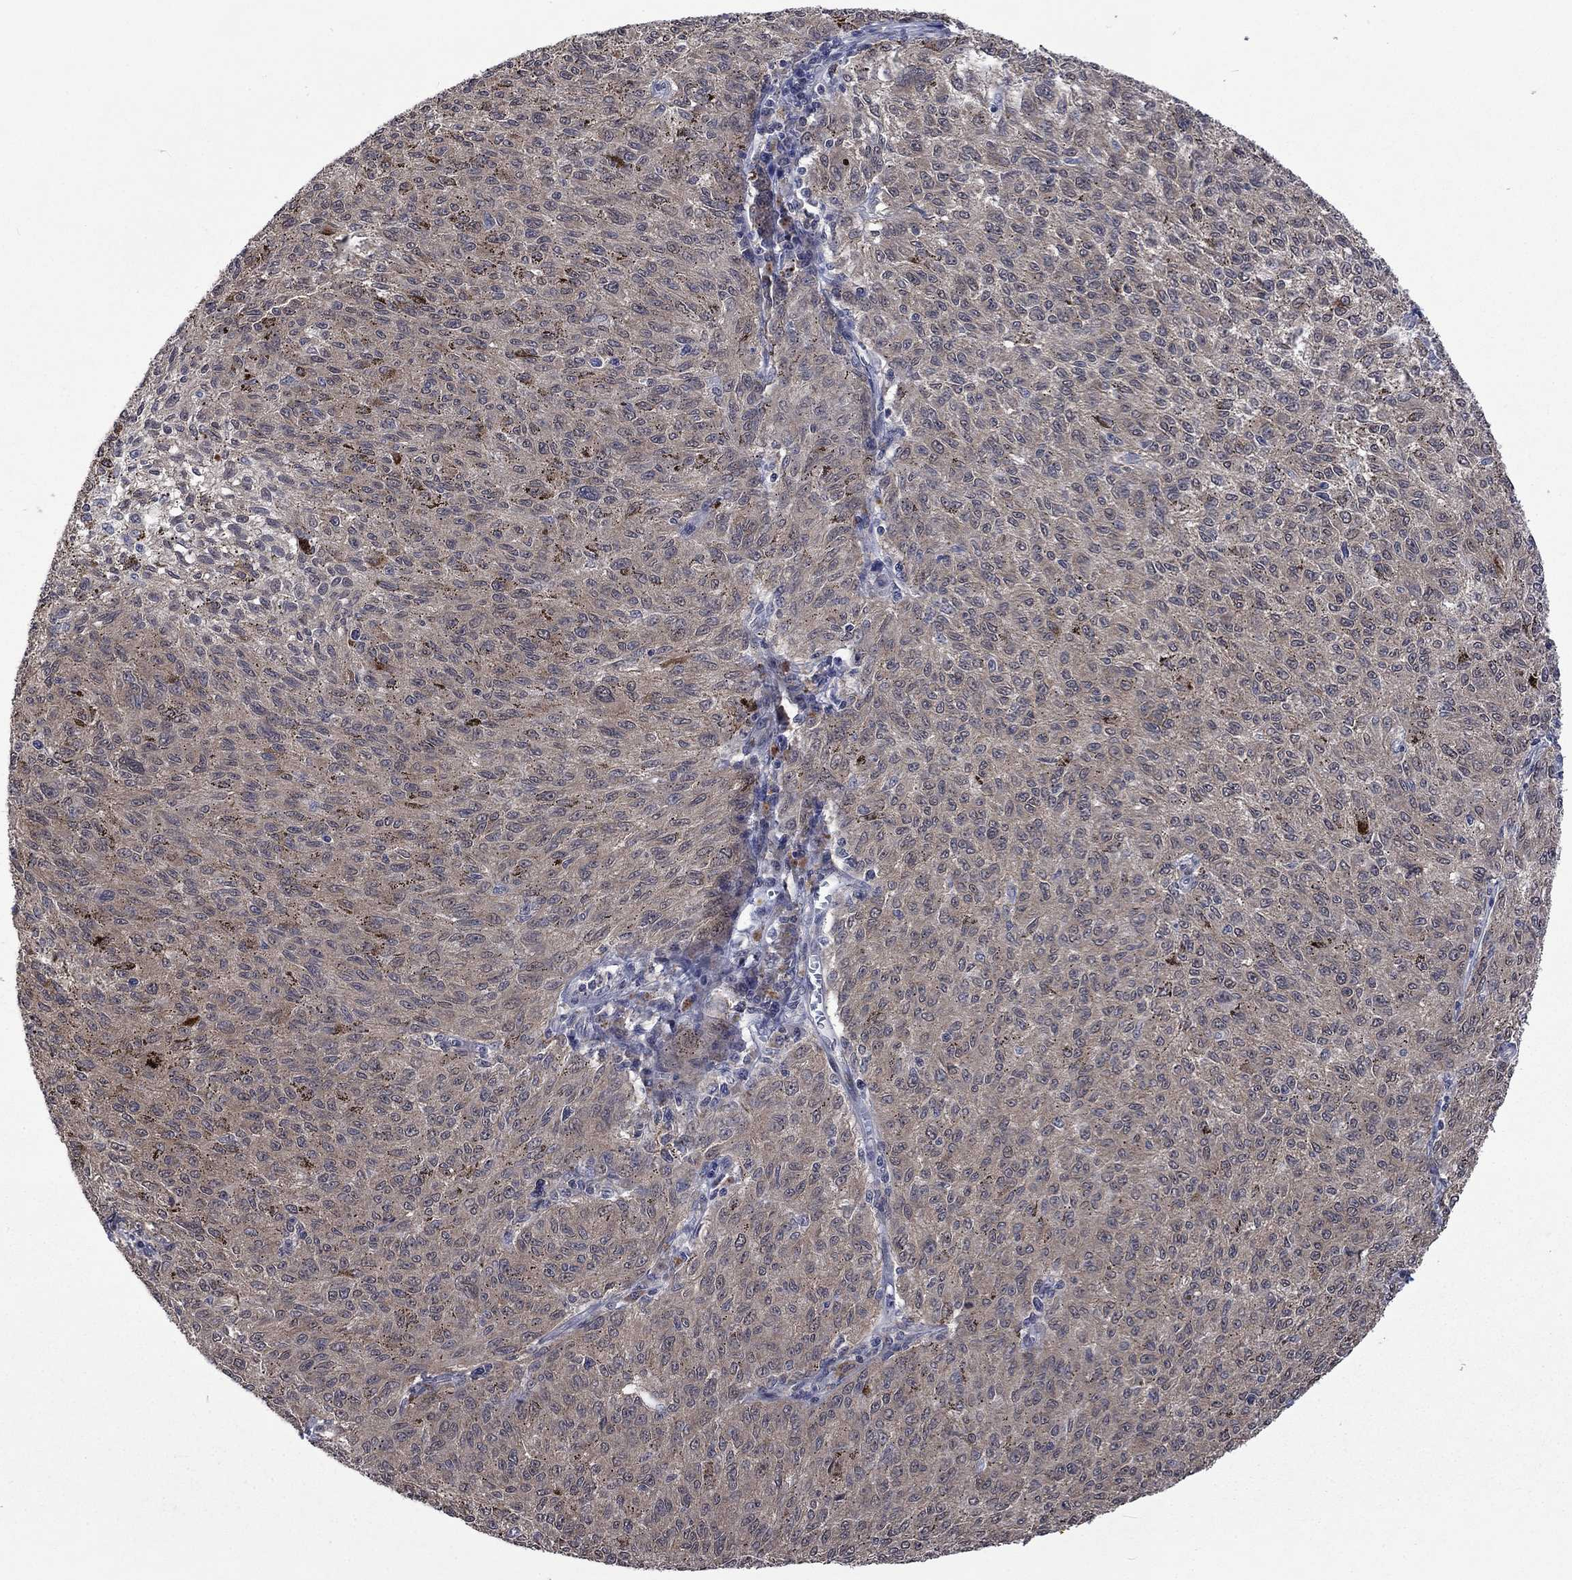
{"staining": {"intensity": "negative", "quantity": "none", "location": "none"}, "tissue": "melanoma", "cell_type": "Tumor cells", "image_type": "cancer", "snomed": [{"axis": "morphology", "description": "Malignant melanoma, NOS"}, {"axis": "topography", "description": "Skin"}], "caption": "DAB (3,3'-diaminobenzidine) immunohistochemical staining of malignant melanoma exhibits no significant expression in tumor cells.", "gene": "PPP1R9A", "patient": {"sex": "female", "age": 72}}